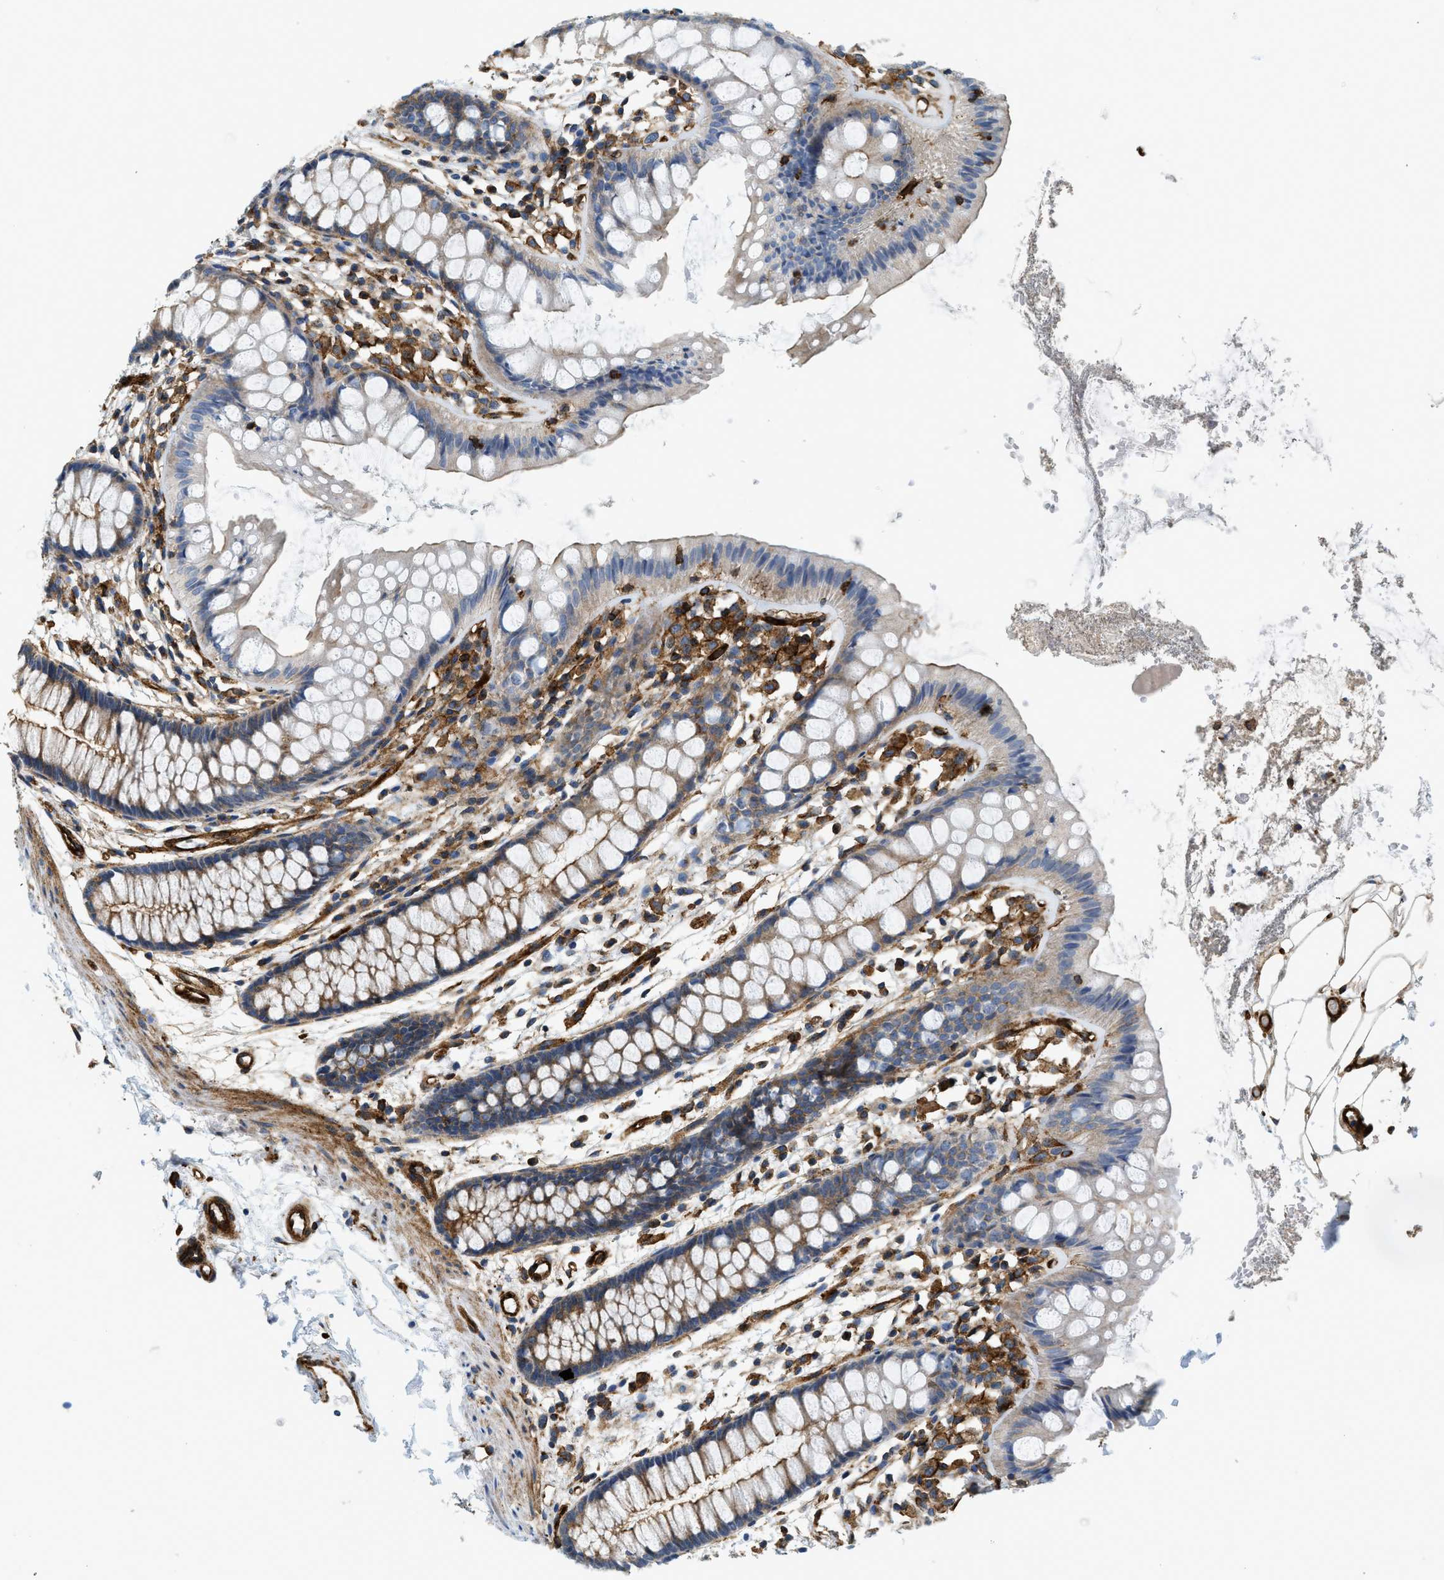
{"staining": {"intensity": "moderate", "quantity": "25%-75%", "location": "cytoplasmic/membranous"}, "tissue": "rectum", "cell_type": "Glandular cells", "image_type": "normal", "snomed": [{"axis": "morphology", "description": "Normal tissue, NOS"}, {"axis": "topography", "description": "Rectum"}], "caption": "Brown immunohistochemical staining in normal rectum shows moderate cytoplasmic/membranous positivity in about 25%-75% of glandular cells.", "gene": "HIP1", "patient": {"sex": "female", "age": 66}}